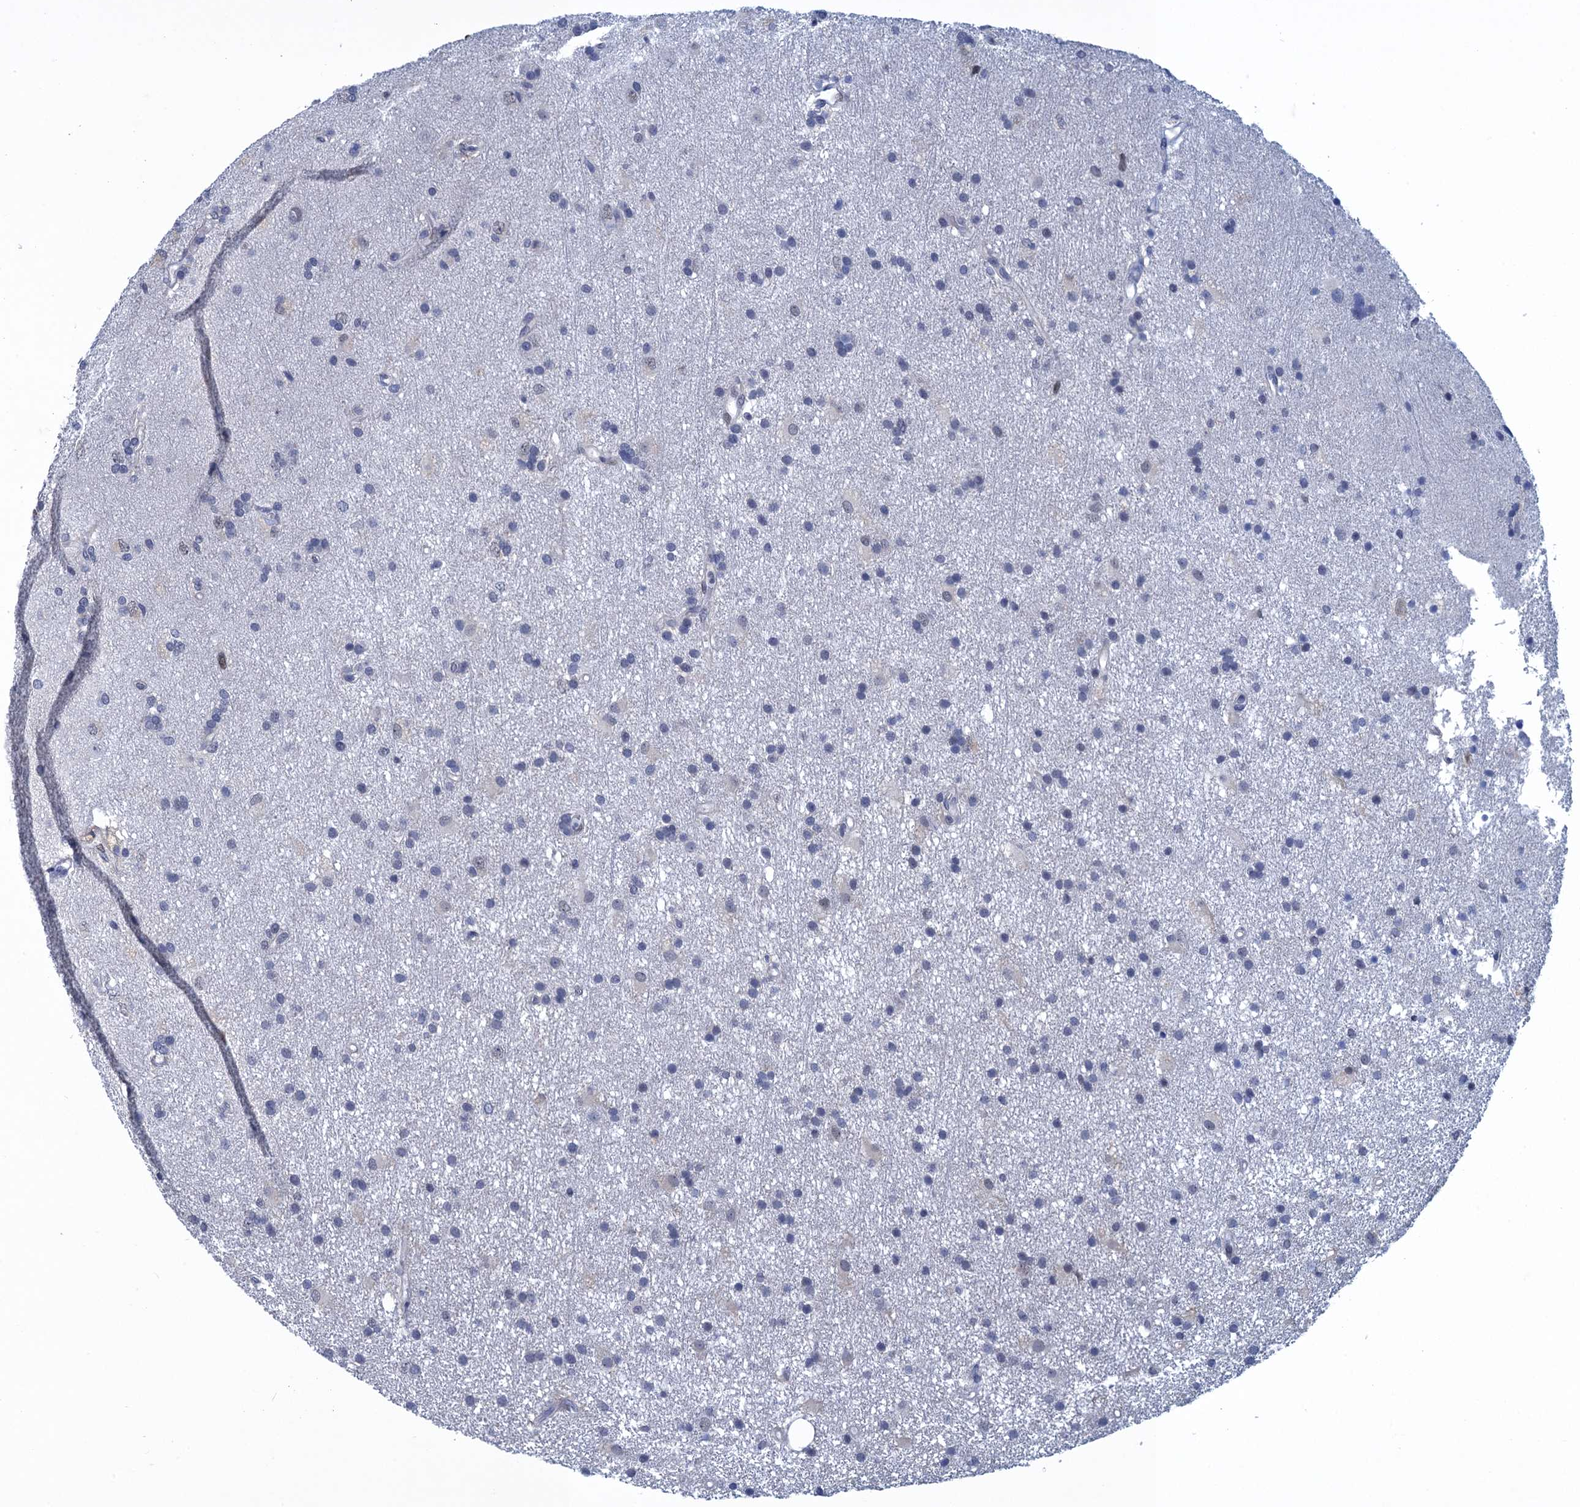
{"staining": {"intensity": "negative", "quantity": "none", "location": "none"}, "tissue": "glioma", "cell_type": "Tumor cells", "image_type": "cancer", "snomed": [{"axis": "morphology", "description": "Glioma, malignant, High grade"}, {"axis": "topography", "description": "Brain"}], "caption": "Tumor cells are negative for brown protein staining in malignant glioma (high-grade).", "gene": "GINS3", "patient": {"sex": "male", "age": 77}}